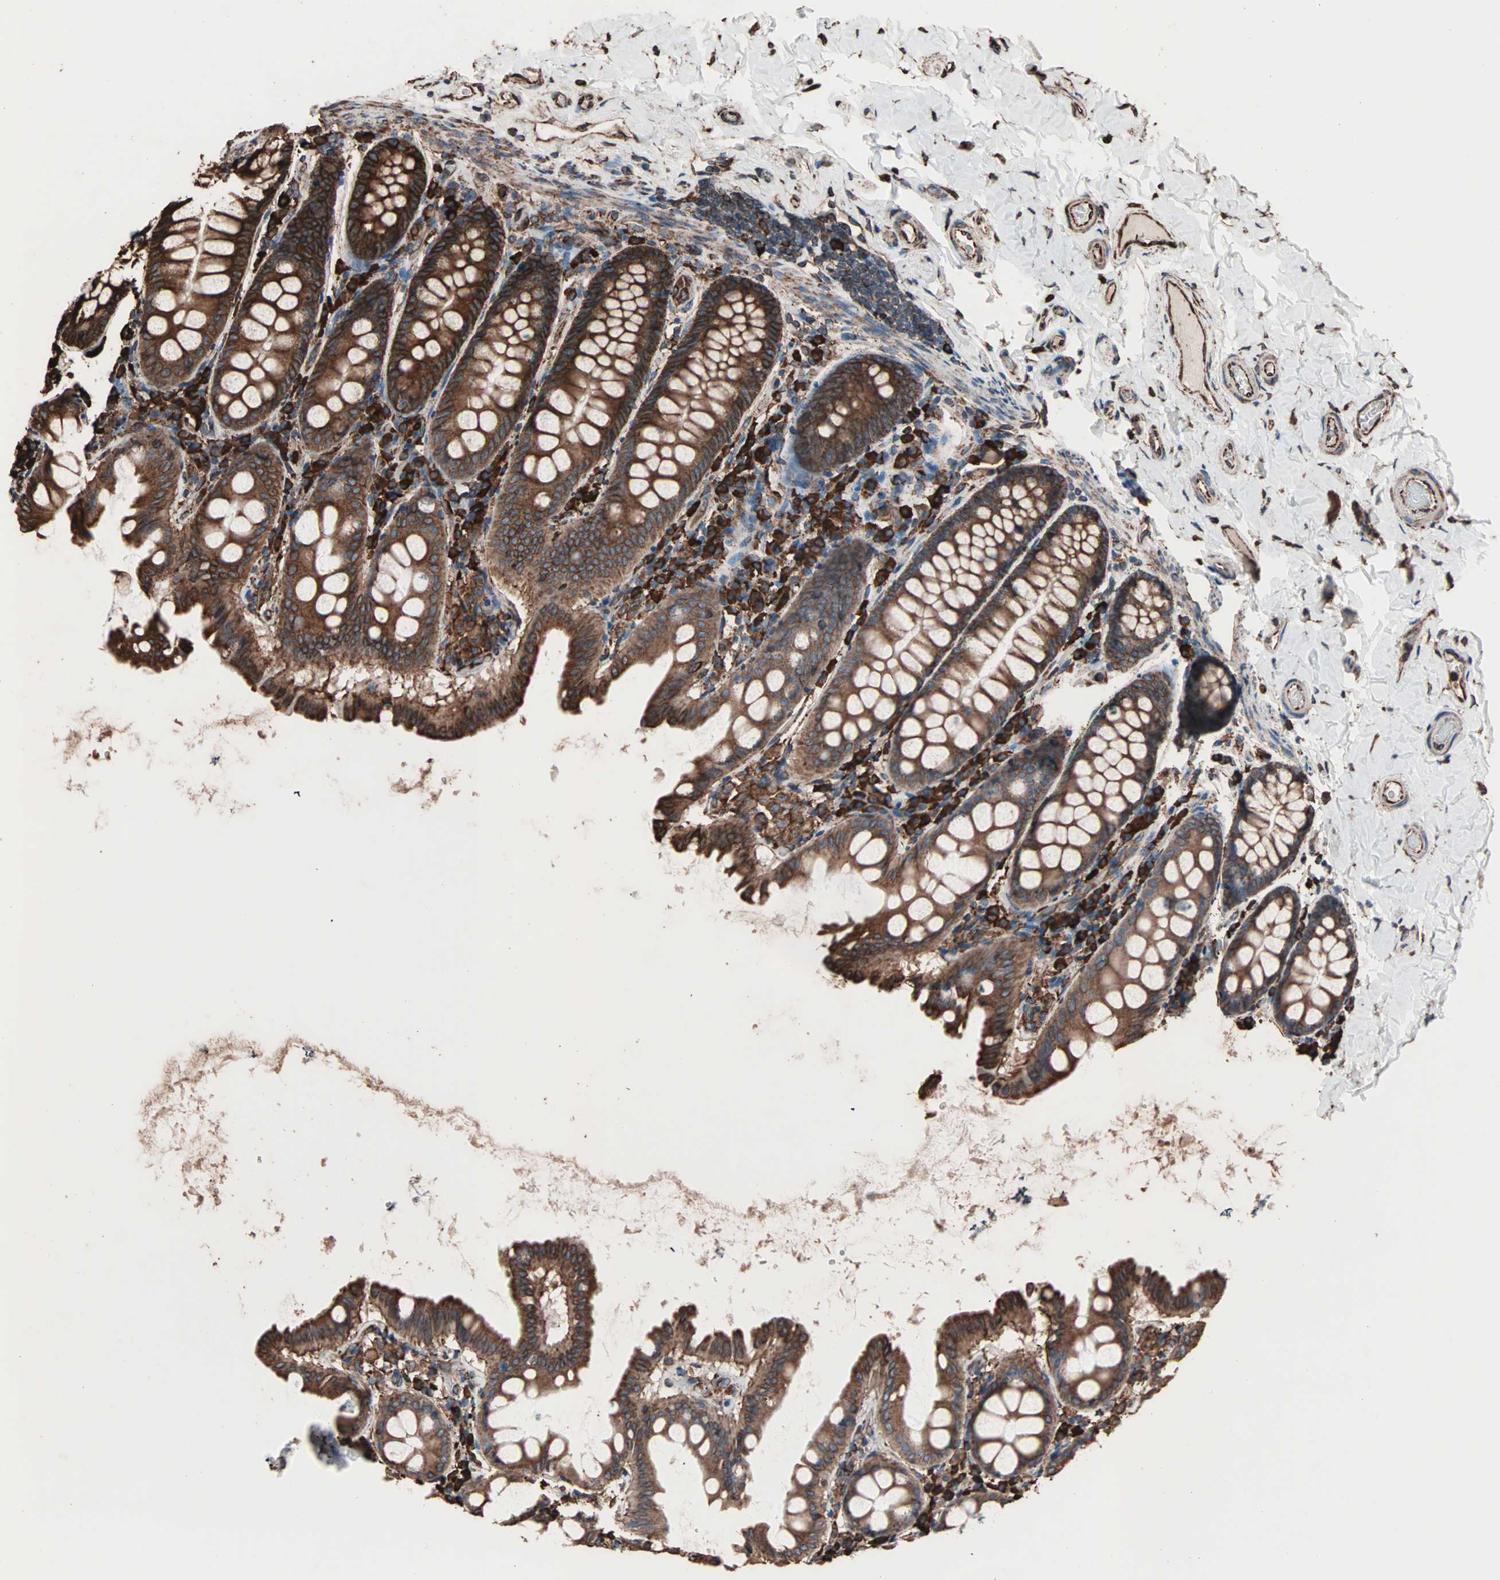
{"staining": {"intensity": "strong", "quantity": ">75%", "location": "cytoplasmic/membranous"}, "tissue": "colon", "cell_type": "Endothelial cells", "image_type": "normal", "snomed": [{"axis": "morphology", "description": "Normal tissue, NOS"}, {"axis": "topography", "description": "Colon"}], "caption": "High-magnification brightfield microscopy of unremarkable colon stained with DAB (brown) and counterstained with hematoxylin (blue). endothelial cells exhibit strong cytoplasmic/membranous positivity is seen in about>75% of cells. (Brightfield microscopy of DAB IHC at high magnification).", "gene": "HSP90B1", "patient": {"sex": "female", "age": 61}}